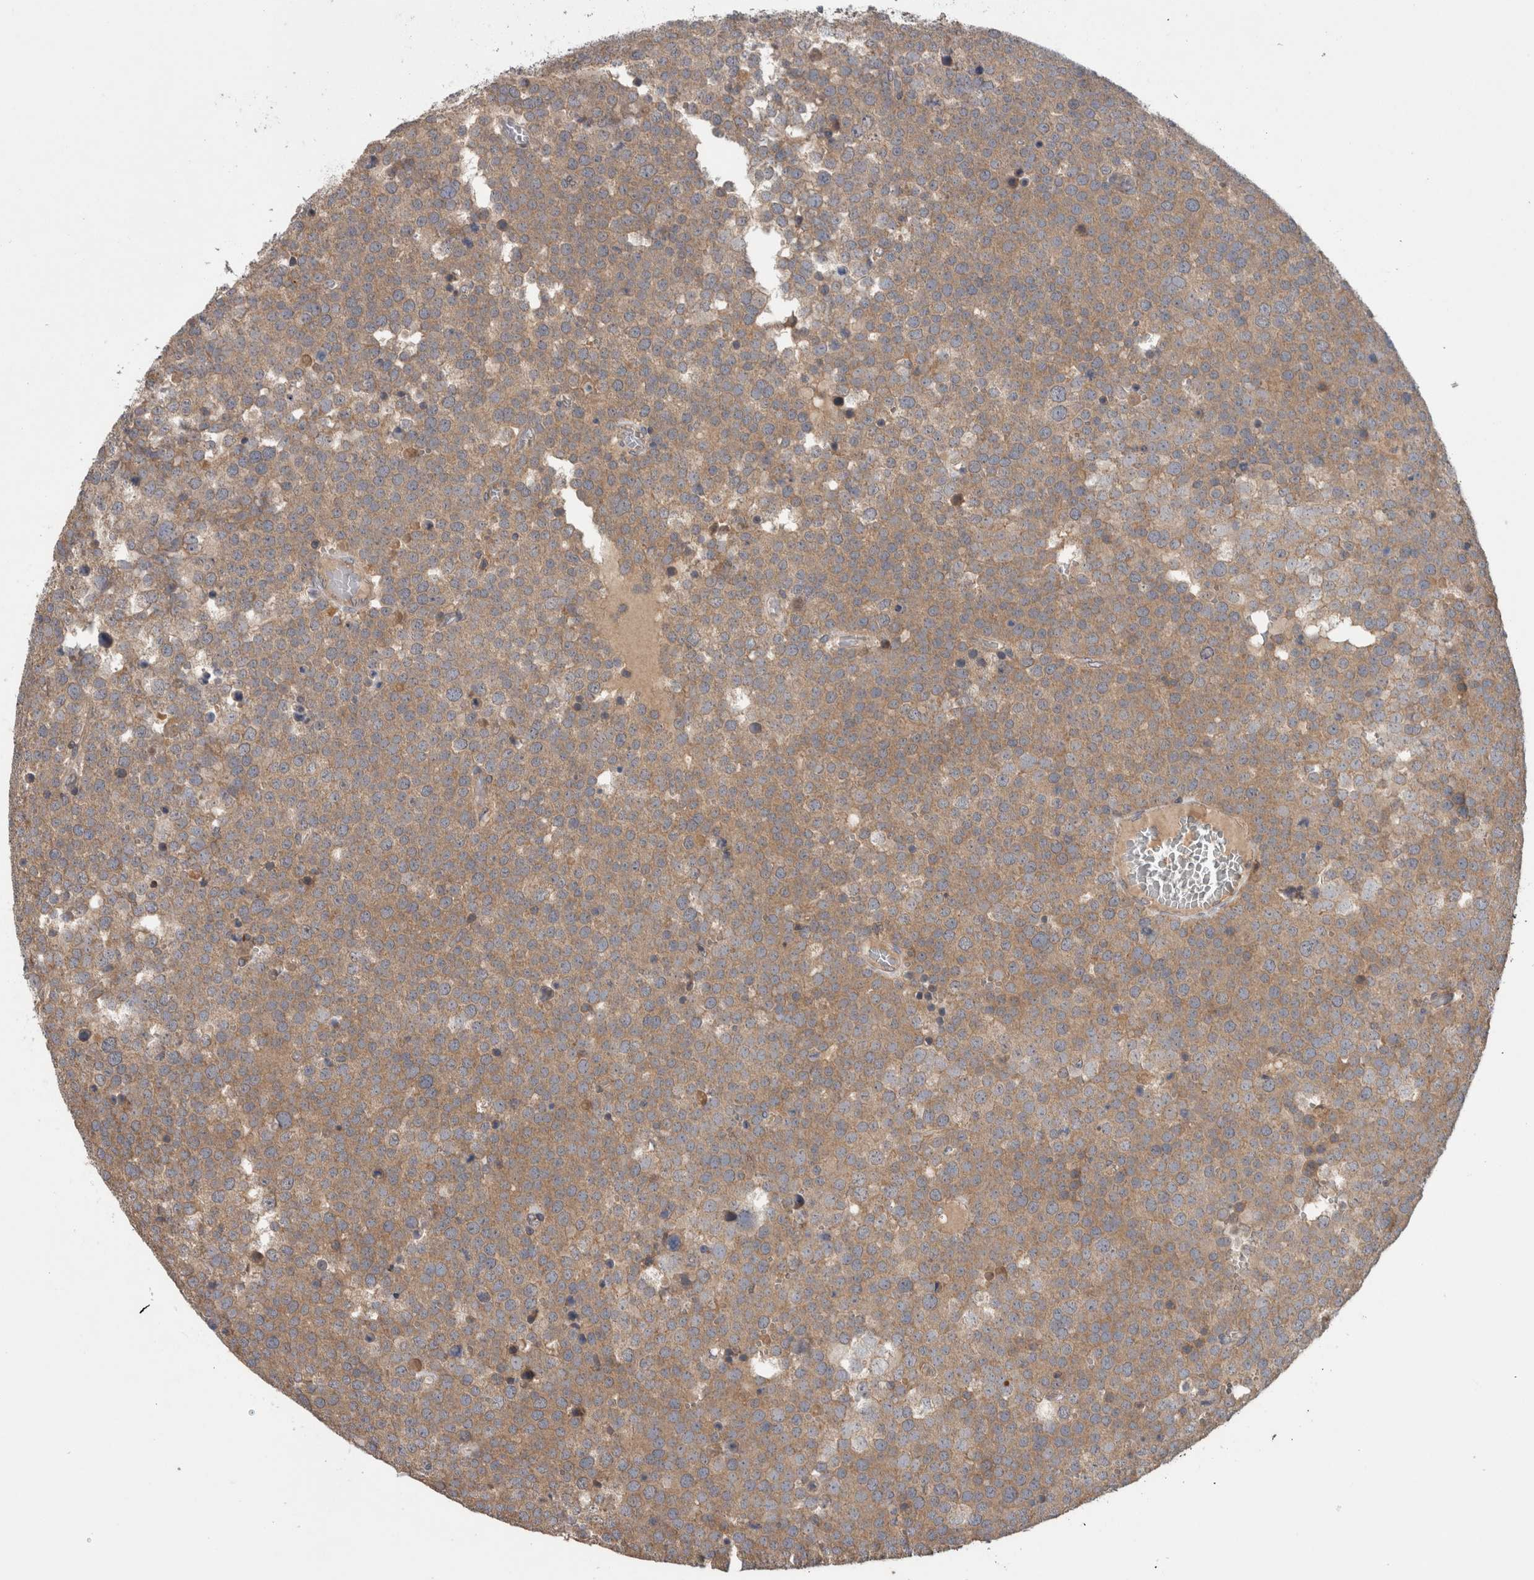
{"staining": {"intensity": "weak", "quantity": ">75%", "location": "cytoplasmic/membranous"}, "tissue": "testis cancer", "cell_type": "Tumor cells", "image_type": "cancer", "snomed": [{"axis": "morphology", "description": "Seminoma, NOS"}, {"axis": "topography", "description": "Testis"}], "caption": "Testis cancer (seminoma) was stained to show a protein in brown. There is low levels of weak cytoplasmic/membranous positivity in about >75% of tumor cells. (Brightfield microscopy of DAB IHC at high magnification).", "gene": "TARBP1", "patient": {"sex": "male", "age": 71}}